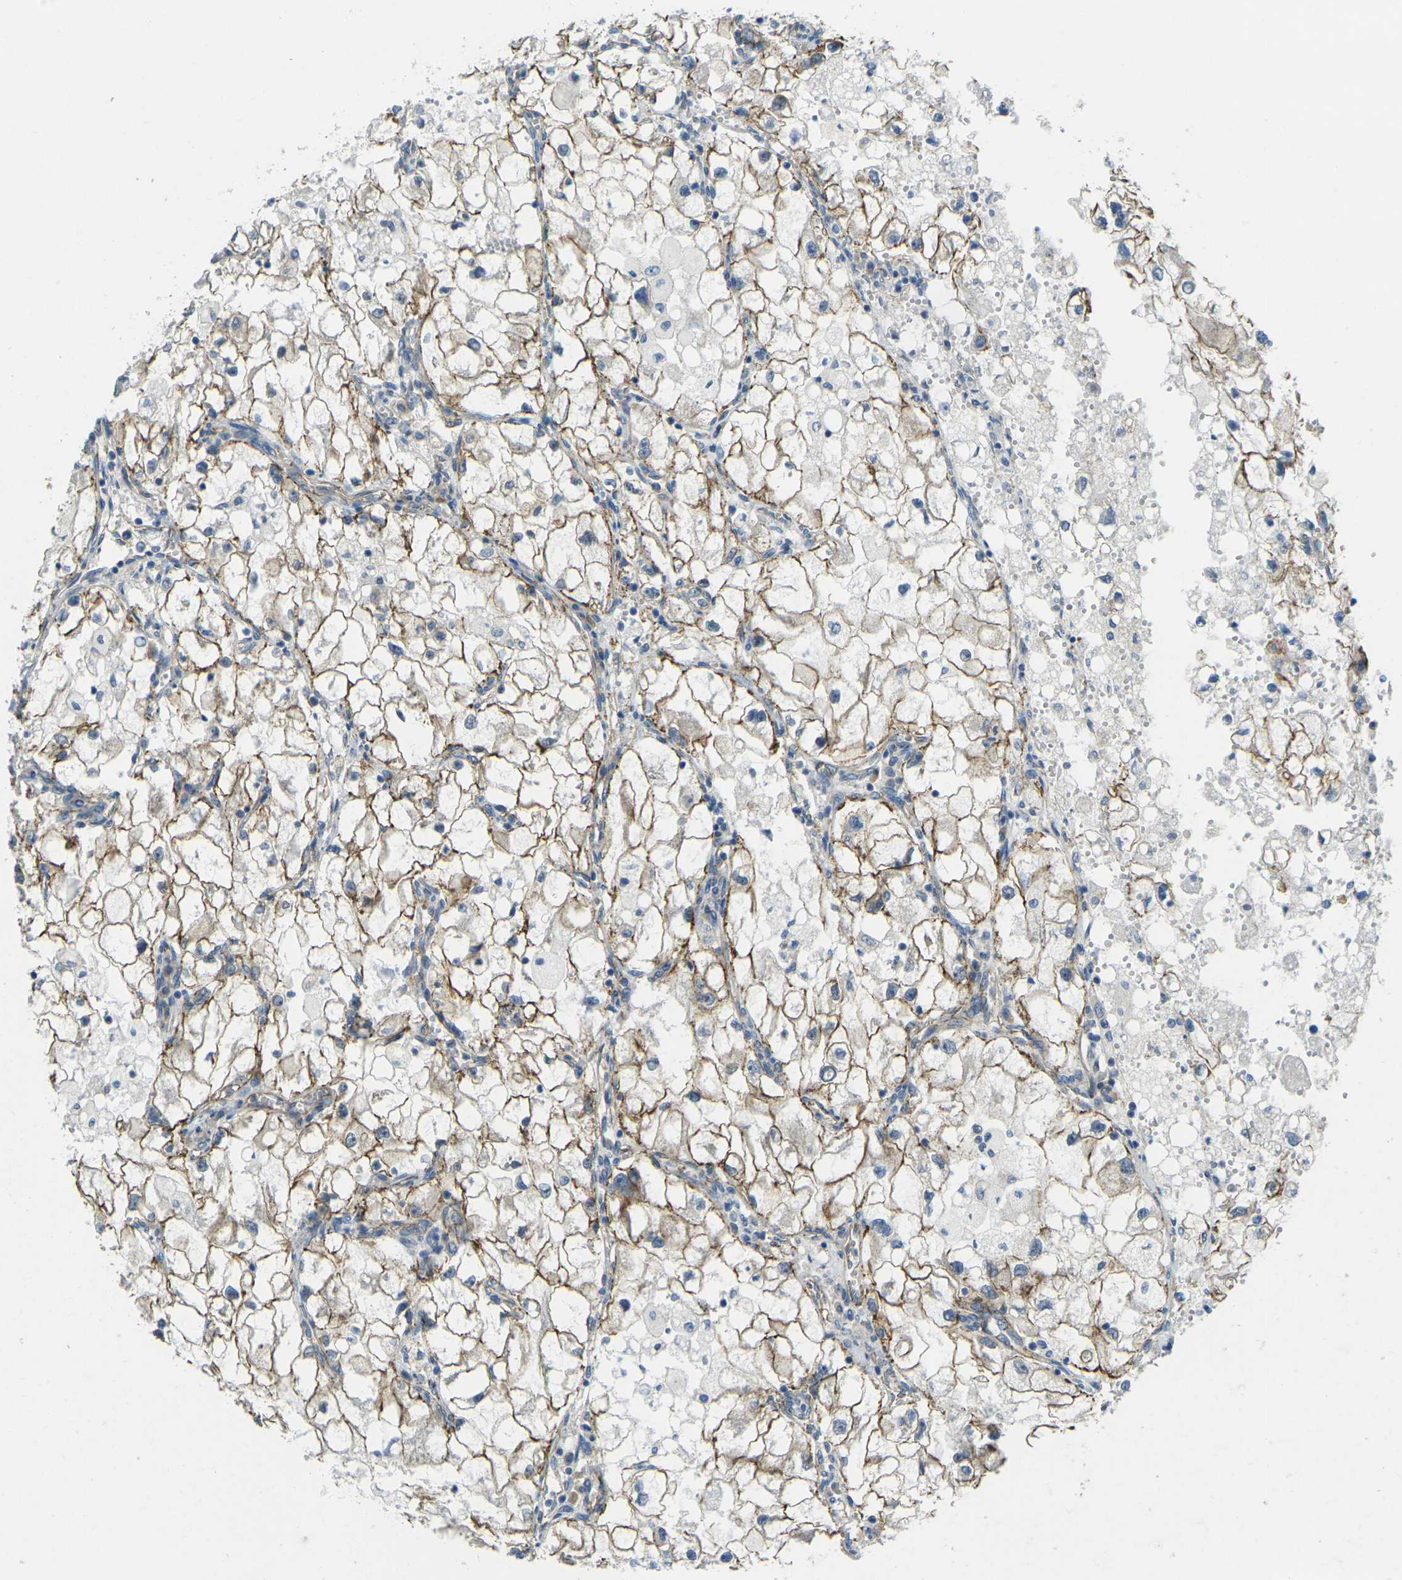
{"staining": {"intensity": "moderate", "quantity": "<25%", "location": "cytoplasmic/membranous"}, "tissue": "renal cancer", "cell_type": "Tumor cells", "image_type": "cancer", "snomed": [{"axis": "morphology", "description": "Adenocarcinoma, NOS"}, {"axis": "topography", "description": "Kidney"}], "caption": "A brown stain labels moderate cytoplasmic/membranous expression of a protein in human renal cancer tumor cells.", "gene": "RHBDD1", "patient": {"sex": "female", "age": 70}}